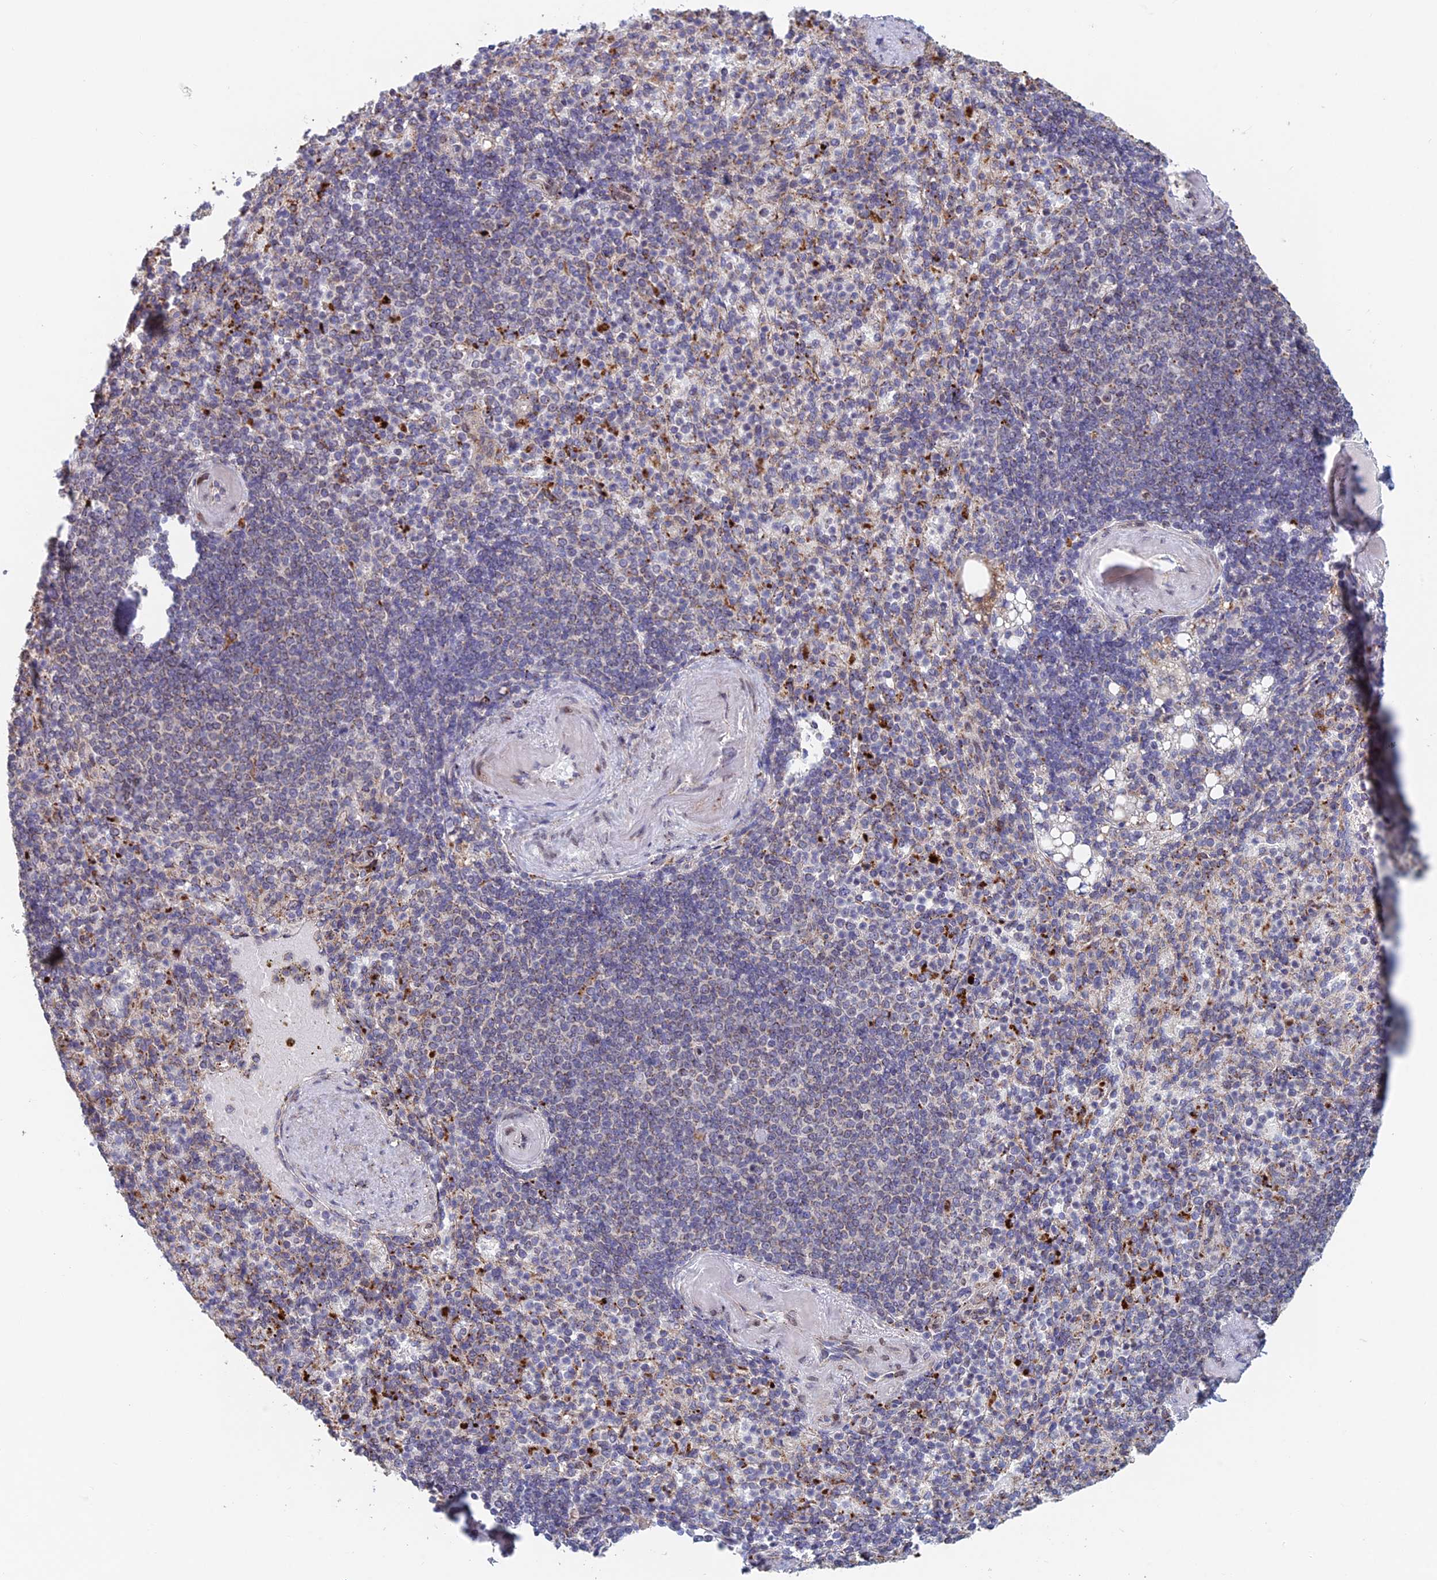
{"staining": {"intensity": "moderate", "quantity": "25%-75%", "location": "cytoplasmic/membranous"}, "tissue": "spleen", "cell_type": "Cells in red pulp", "image_type": "normal", "snomed": [{"axis": "morphology", "description": "Normal tissue, NOS"}, {"axis": "topography", "description": "Spleen"}], "caption": "Immunohistochemical staining of unremarkable human spleen reveals moderate cytoplasmic/membranous protein expression in about 25%-75% of cells in red pulp. (brown staining indicates protein expression, while blue staining denotes nuclei).", "gene": "FOXS1", "patient": {"sex": "female", "age": 74}}